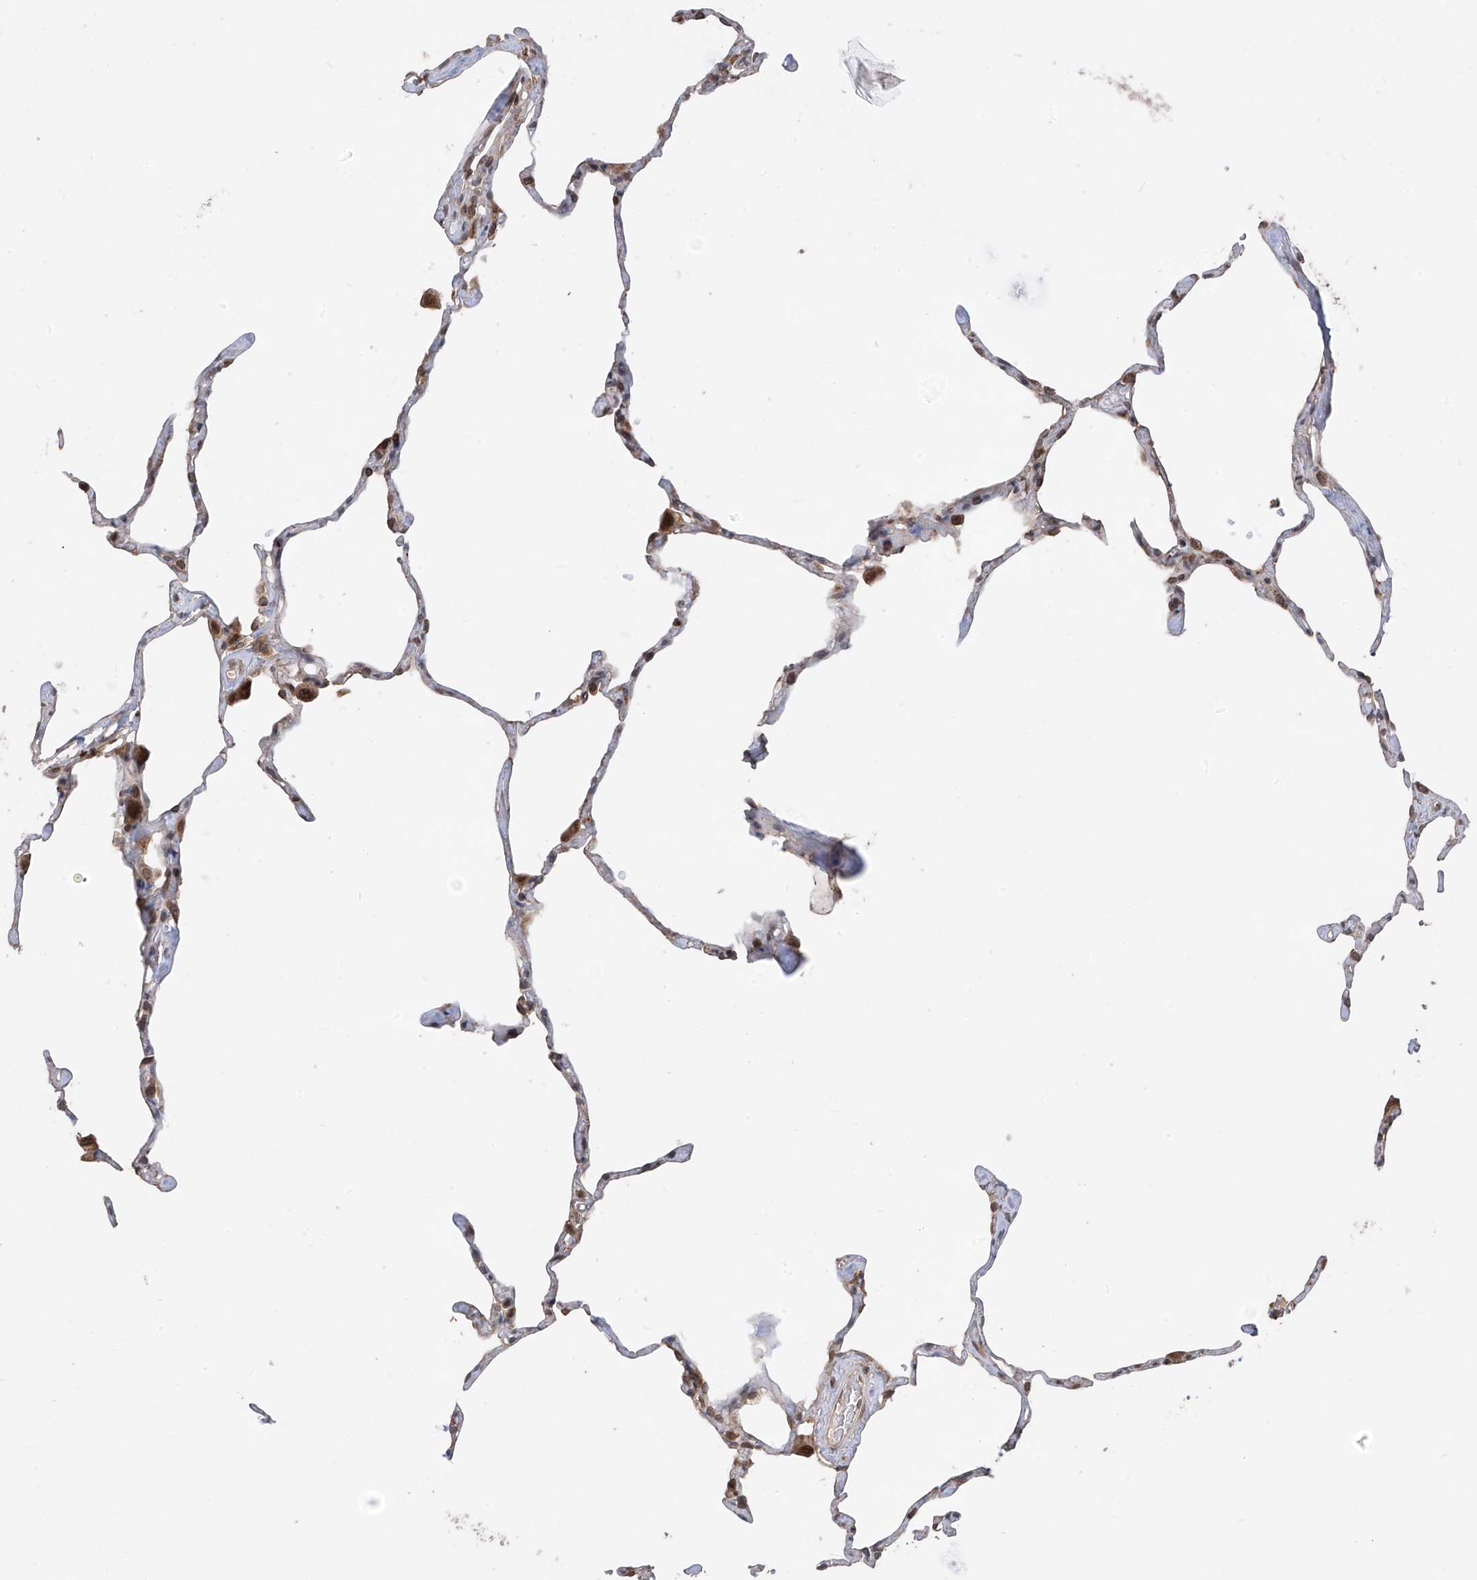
{"staining": {"intensity": "moderate", "quantity": "<25%", "location": "cytoplasmic/membranous"}, "tissue": "lung", "cell_type": "Alveolar cells", "image_type": "normal", "snomed": [{"axis": "morphology", "description": "Normal tissue, NOS"}, {"axis": "topography", "description": "Lung"}], "caption": "A photomicrograph of human lung stained for a protein reveals moderate cytoplasmic/membranous brown staining in alveolar cells.", "gene": "AHCTF1", "patient": {"sex": "male", "age": 65}}